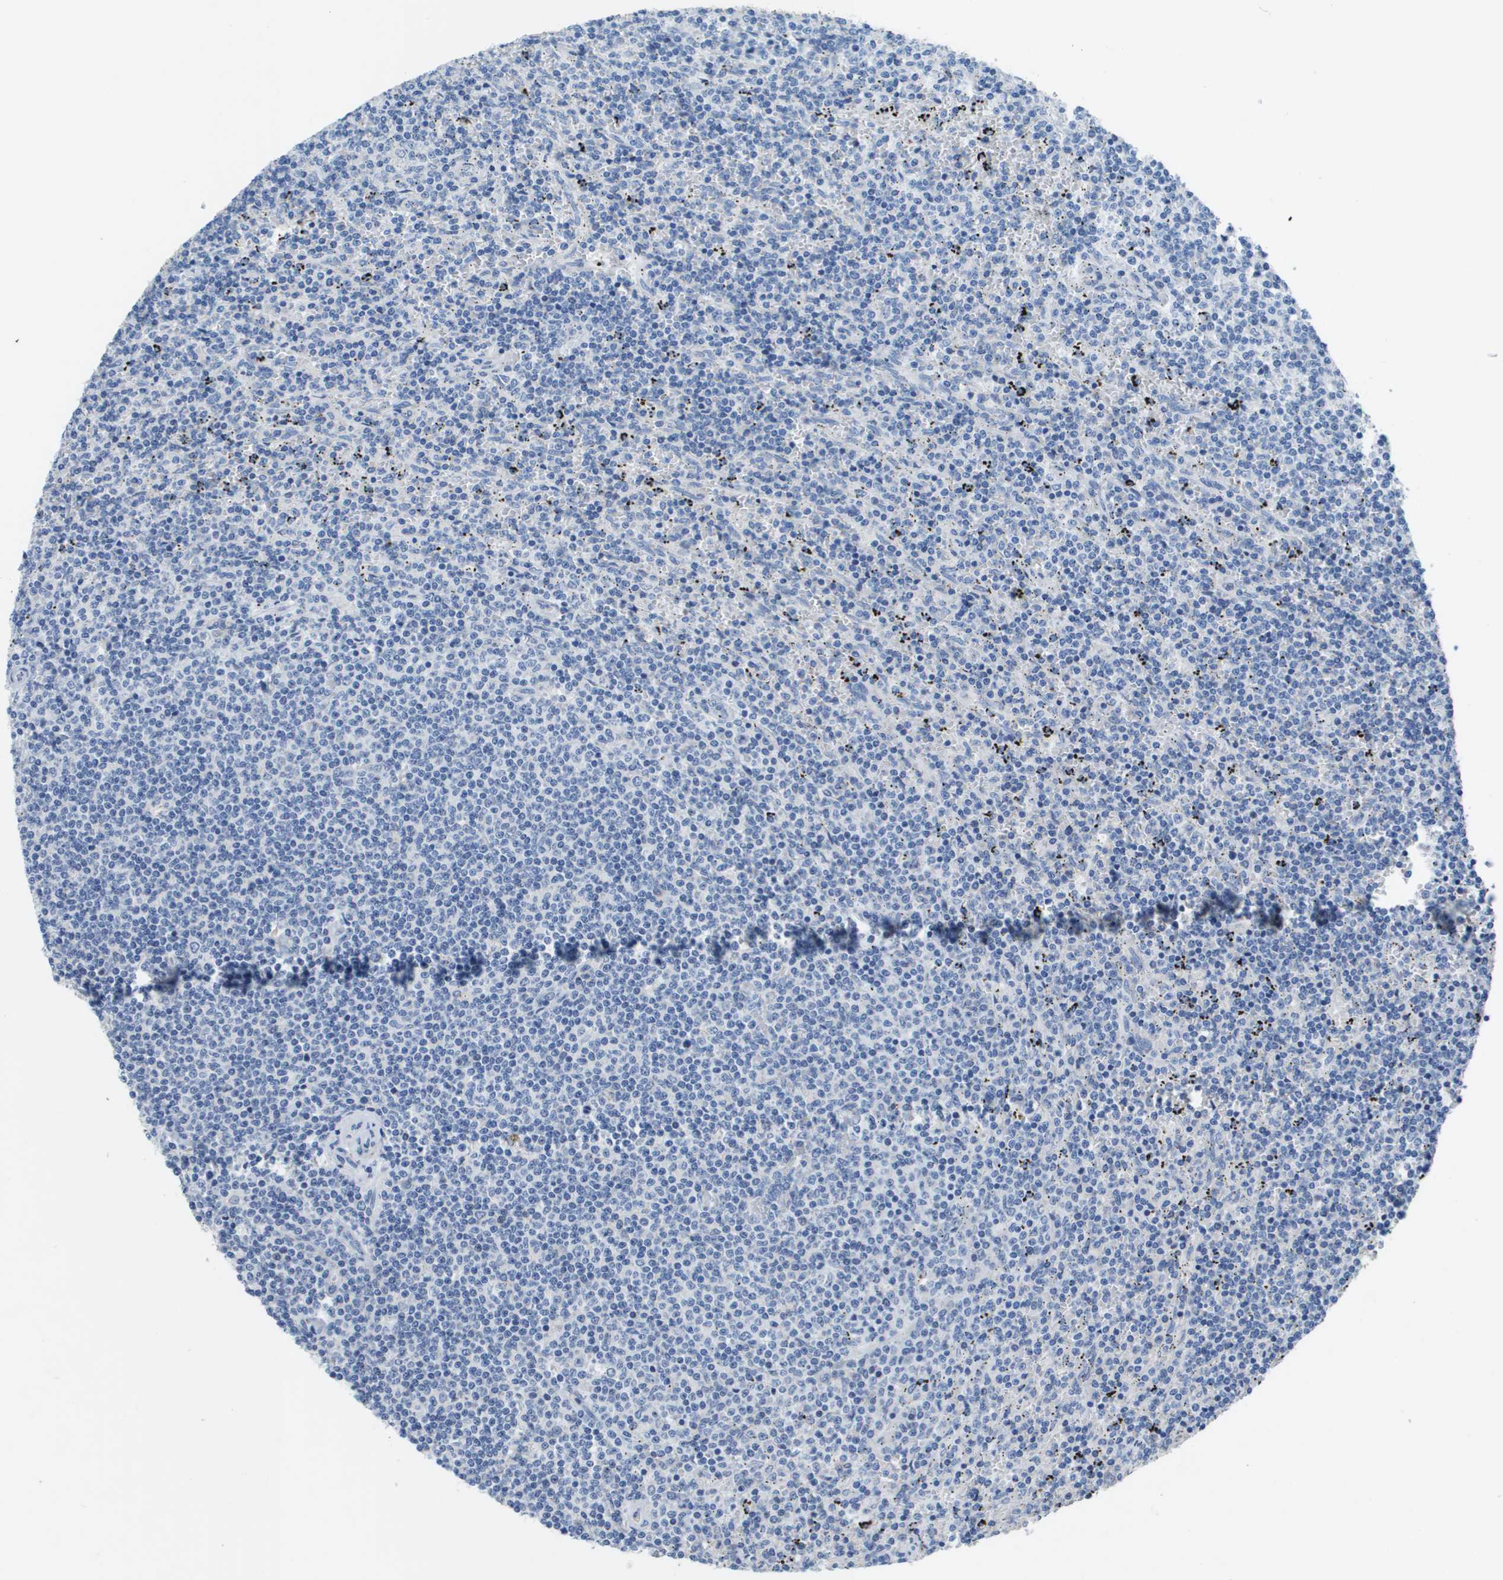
{"staining": {"intensity": "negative", "quantity": "none", "location": "none"}, "tissue": "lymphoma", "cell_type": "Tumor cells", "image_type": "cancer", "snomed": [{"axis": "morphology", "description": "Malignant lymphoma, non-Hodgkin's type, Low grade"}, {"axis": "topography", "description": "Spleen"}], "caption": "The immunohistochemistry (IHC) micrograph has no significant expression in tumor cells of lymphoma tissue.", "gene": "NCS1", "patient": {"sex": "female", "age": 50}}